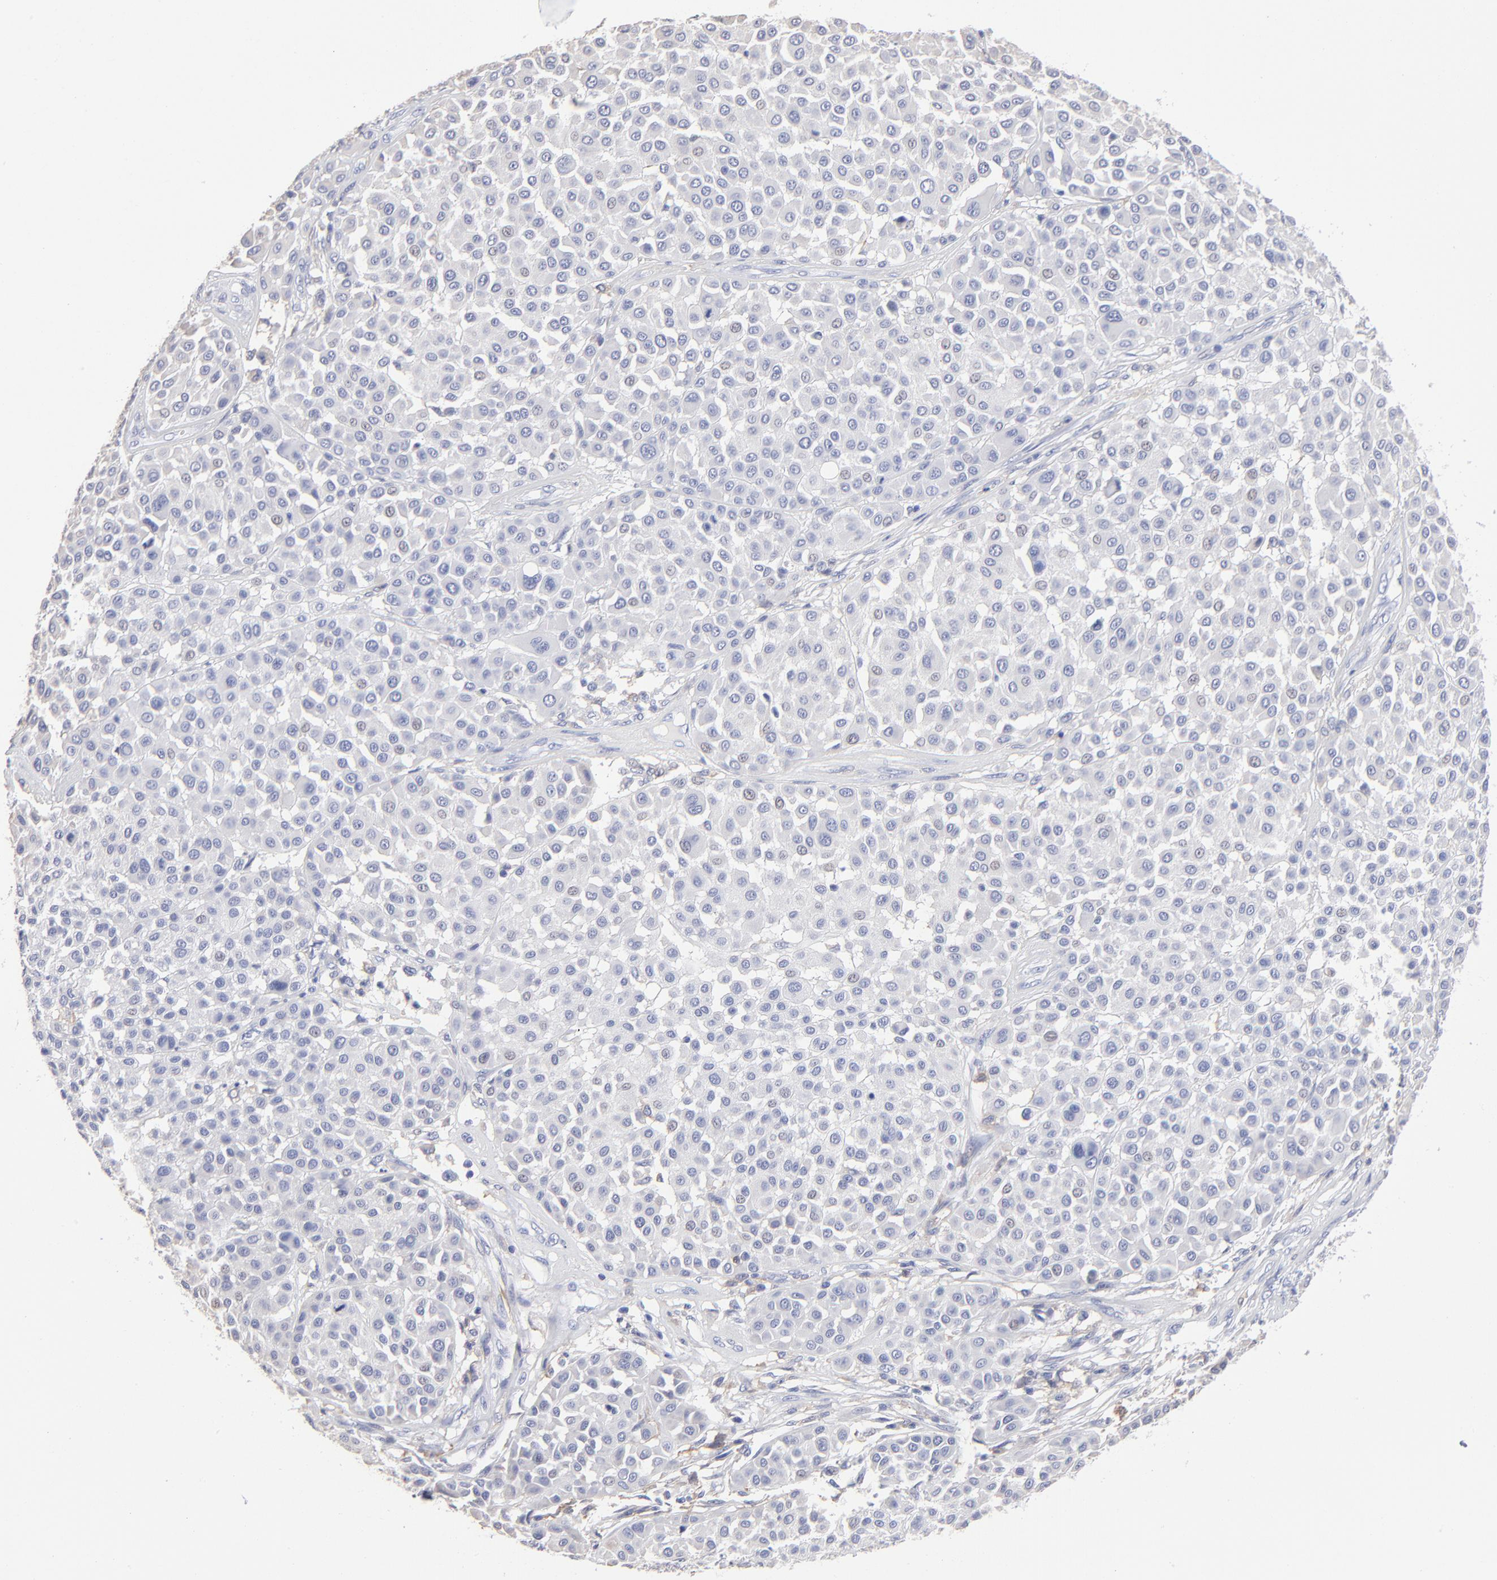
{"staining": {"intensity": "negative", "quantity": "none", "location": "none"}, "tissue": "melanoma", "cell_type": "Tumor cells", "image_type": "cancer", "snomed": [{"axis": "morphology", "description": "Malignant melanoma, Metastatic site"}, {"axis": "topography", "description": "Soft tissue"}], "caption": "An IHC micrograph of melanoma is shown. There is no staining in tumor cells of melanoma.", "gene": "LAT2", "patient": {"sex": "male", "age": 41}}